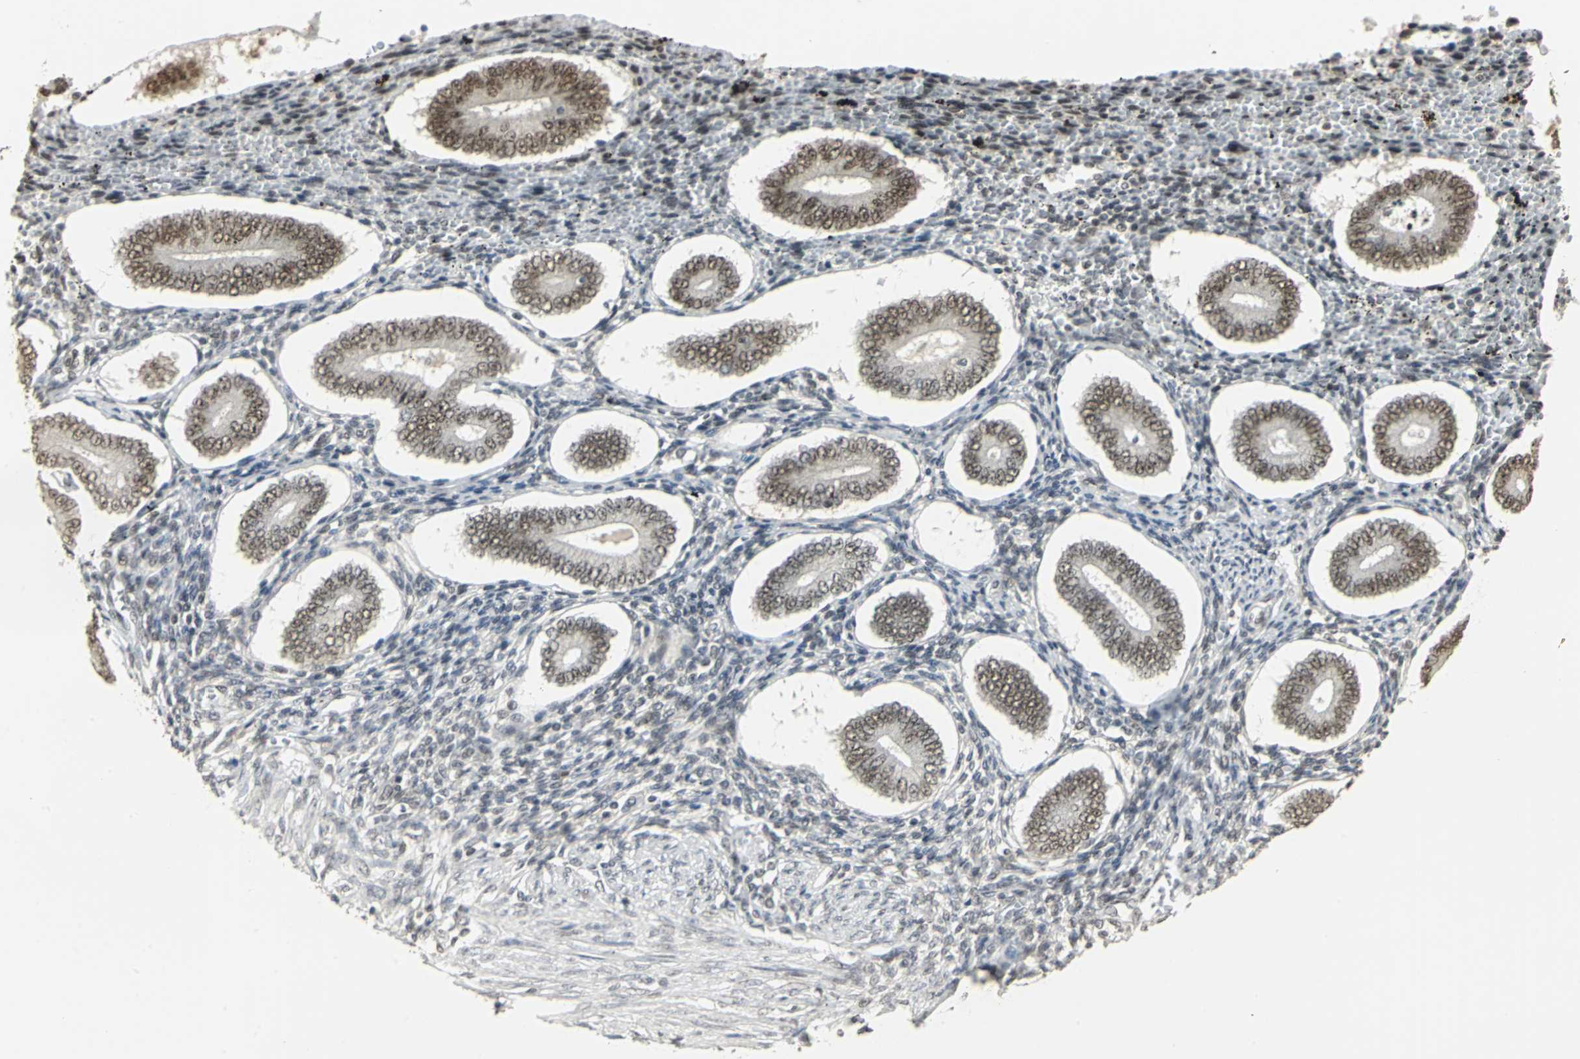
{"staining": {"intensity": "moderate", "quantity": "25%-75%", "location": "nuclear"}, "tissue": "endometrium", "cell_type": "Cells in endometrial stroma", "image_type": "normal", "snomed": [{"axis": "morphology", "description": "Normal tissue, NOS"}, {"axis": "topography", "description": "Endometrium"}], "caption": "Protein expression by IHC shows moderate nuclear staining in about 25%-75% of cells in endometrial stroma in benign endometrium.", "gene": "CBX3", "patient": {"sex": "female", "age": 42}}